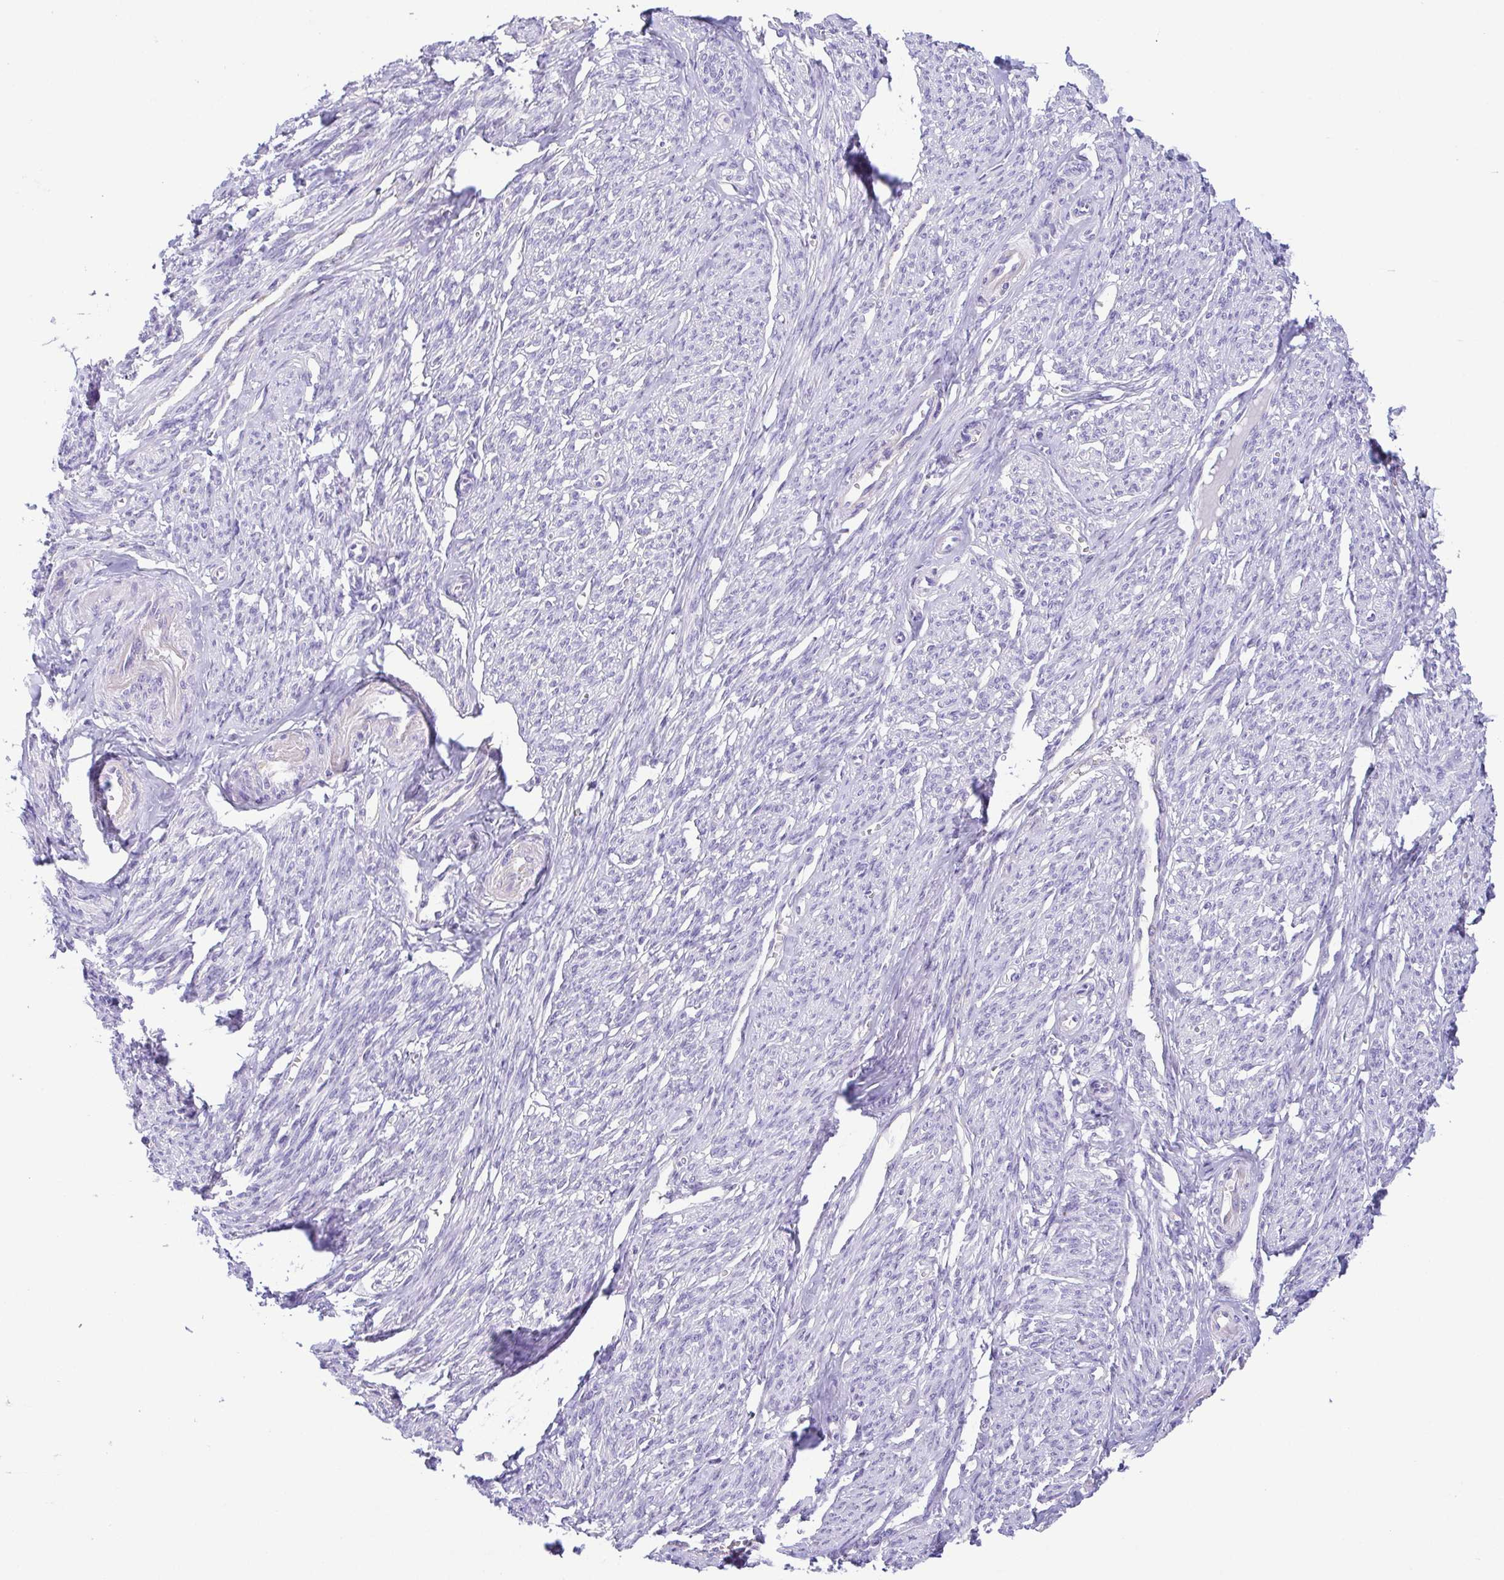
{"staining": {"intensity": "negative", "quantity": "none", "location": "none"}, "tissue": "smooth muscle", "cell_type": "Smooth muscle cells", "image_type": "normal", "snomed": [{"axis": "morphology", "description": "Normal tissue, NOS"}, {"axis": "topography", "description": "Smooth muscle"}], "caption": "DAB (3,3'-diaminobenzidine) immunohistochemical staining of unremarkable human smooth muscle shows no significant expression in smooth muscle cells.", "gene": "EPB42", "patient": {"sex": "female", "age": 65}}